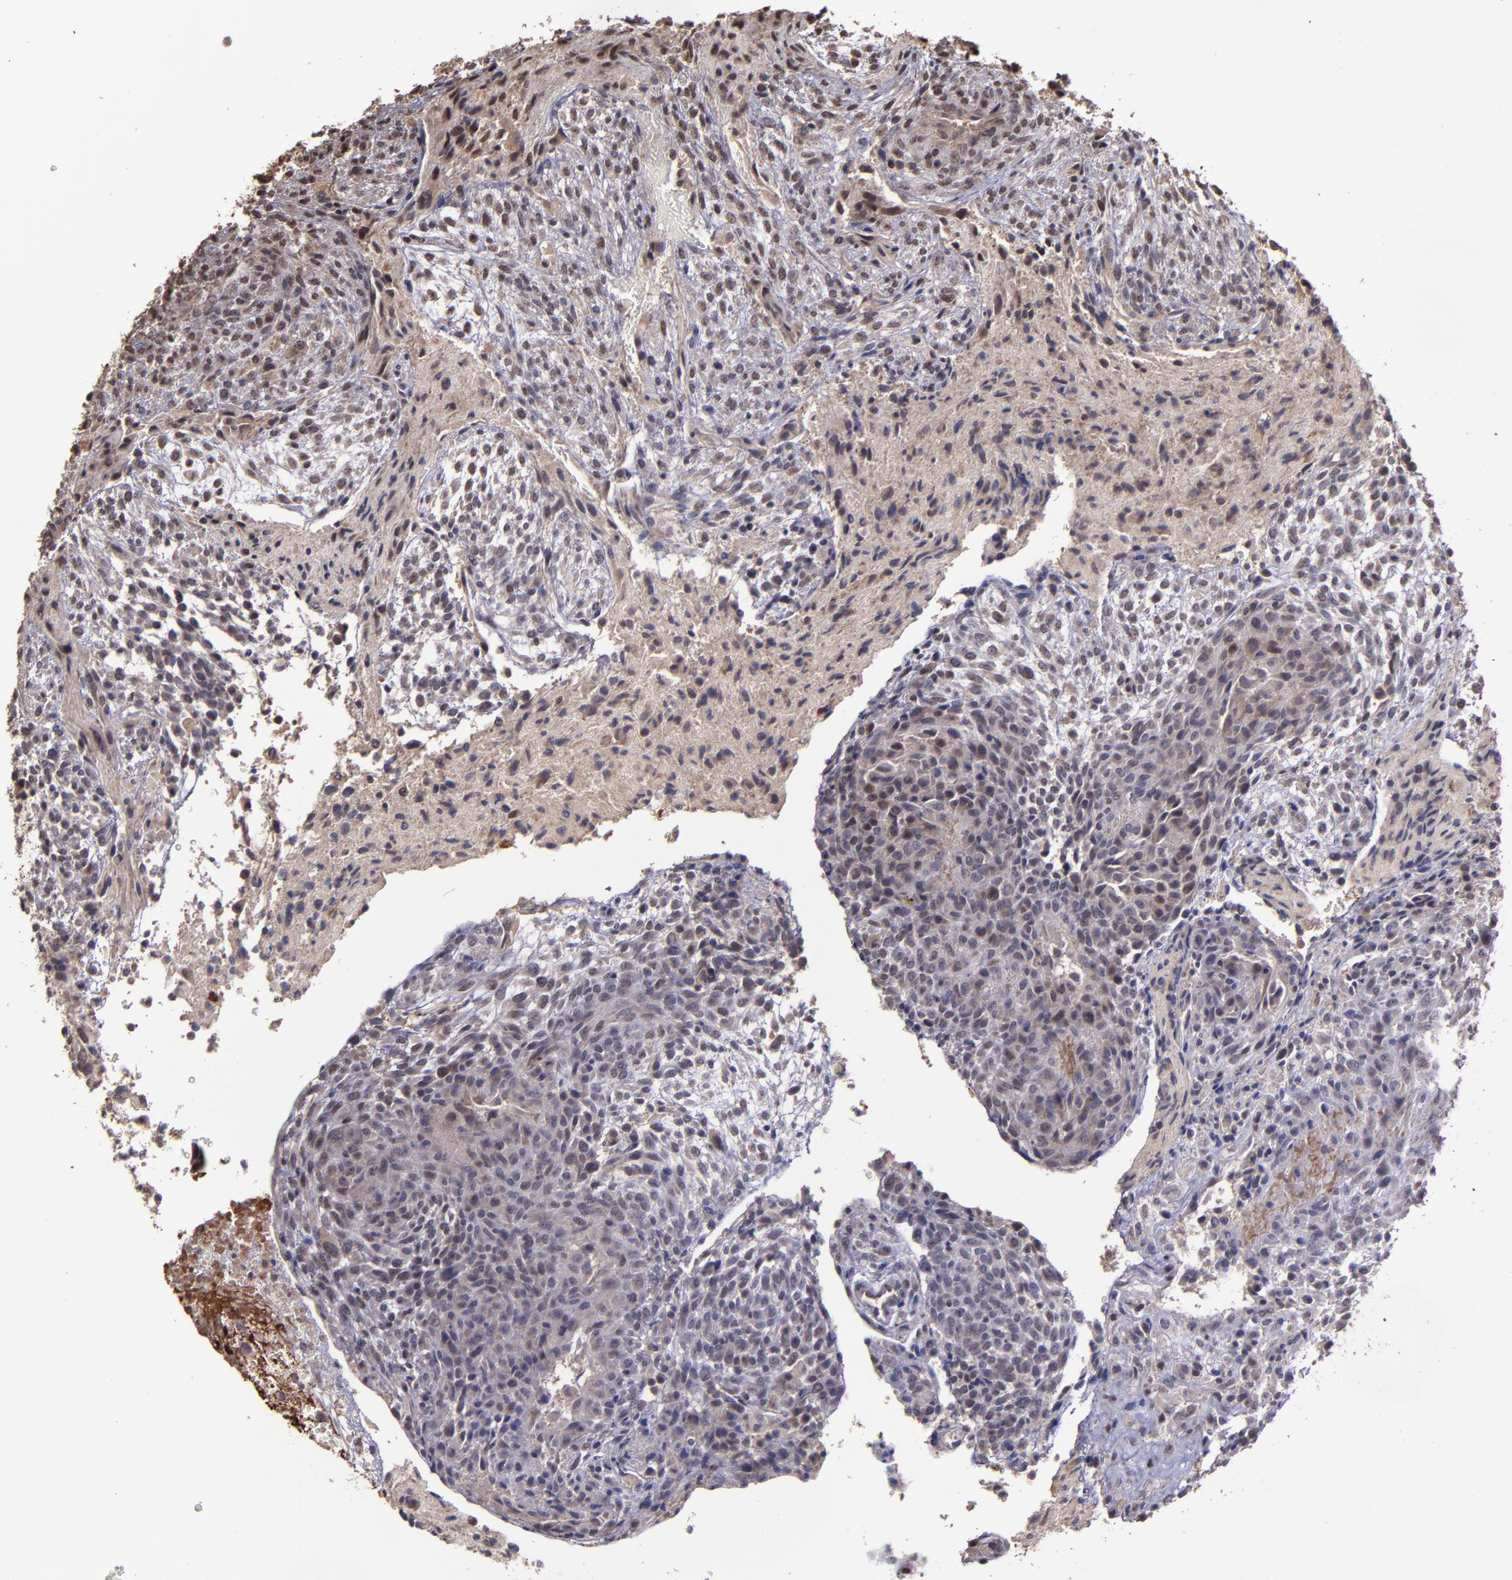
{"staining": {"intensity": "weak", "quantity": "25%-75%", "location": "cytoplasmic/membranous,nuclear"}, "tissue": "glioma", "cell_type": "Tumor cells", "image_type": "cancer", "snomed": [{"axis": "morphology", "description": "Glioma, malignant, High grade"}, {"axis": "topography", "description": "Cerebral cortex"}], "caption": "Human glioma stained for a protein (brown) displays weak cytoplasmic/membranous and nuclear positive positivity in approximately 25%-75% of tumor cells.", "gene": "SERPINF2", "patient": {"sex": "female", "age": 55}}